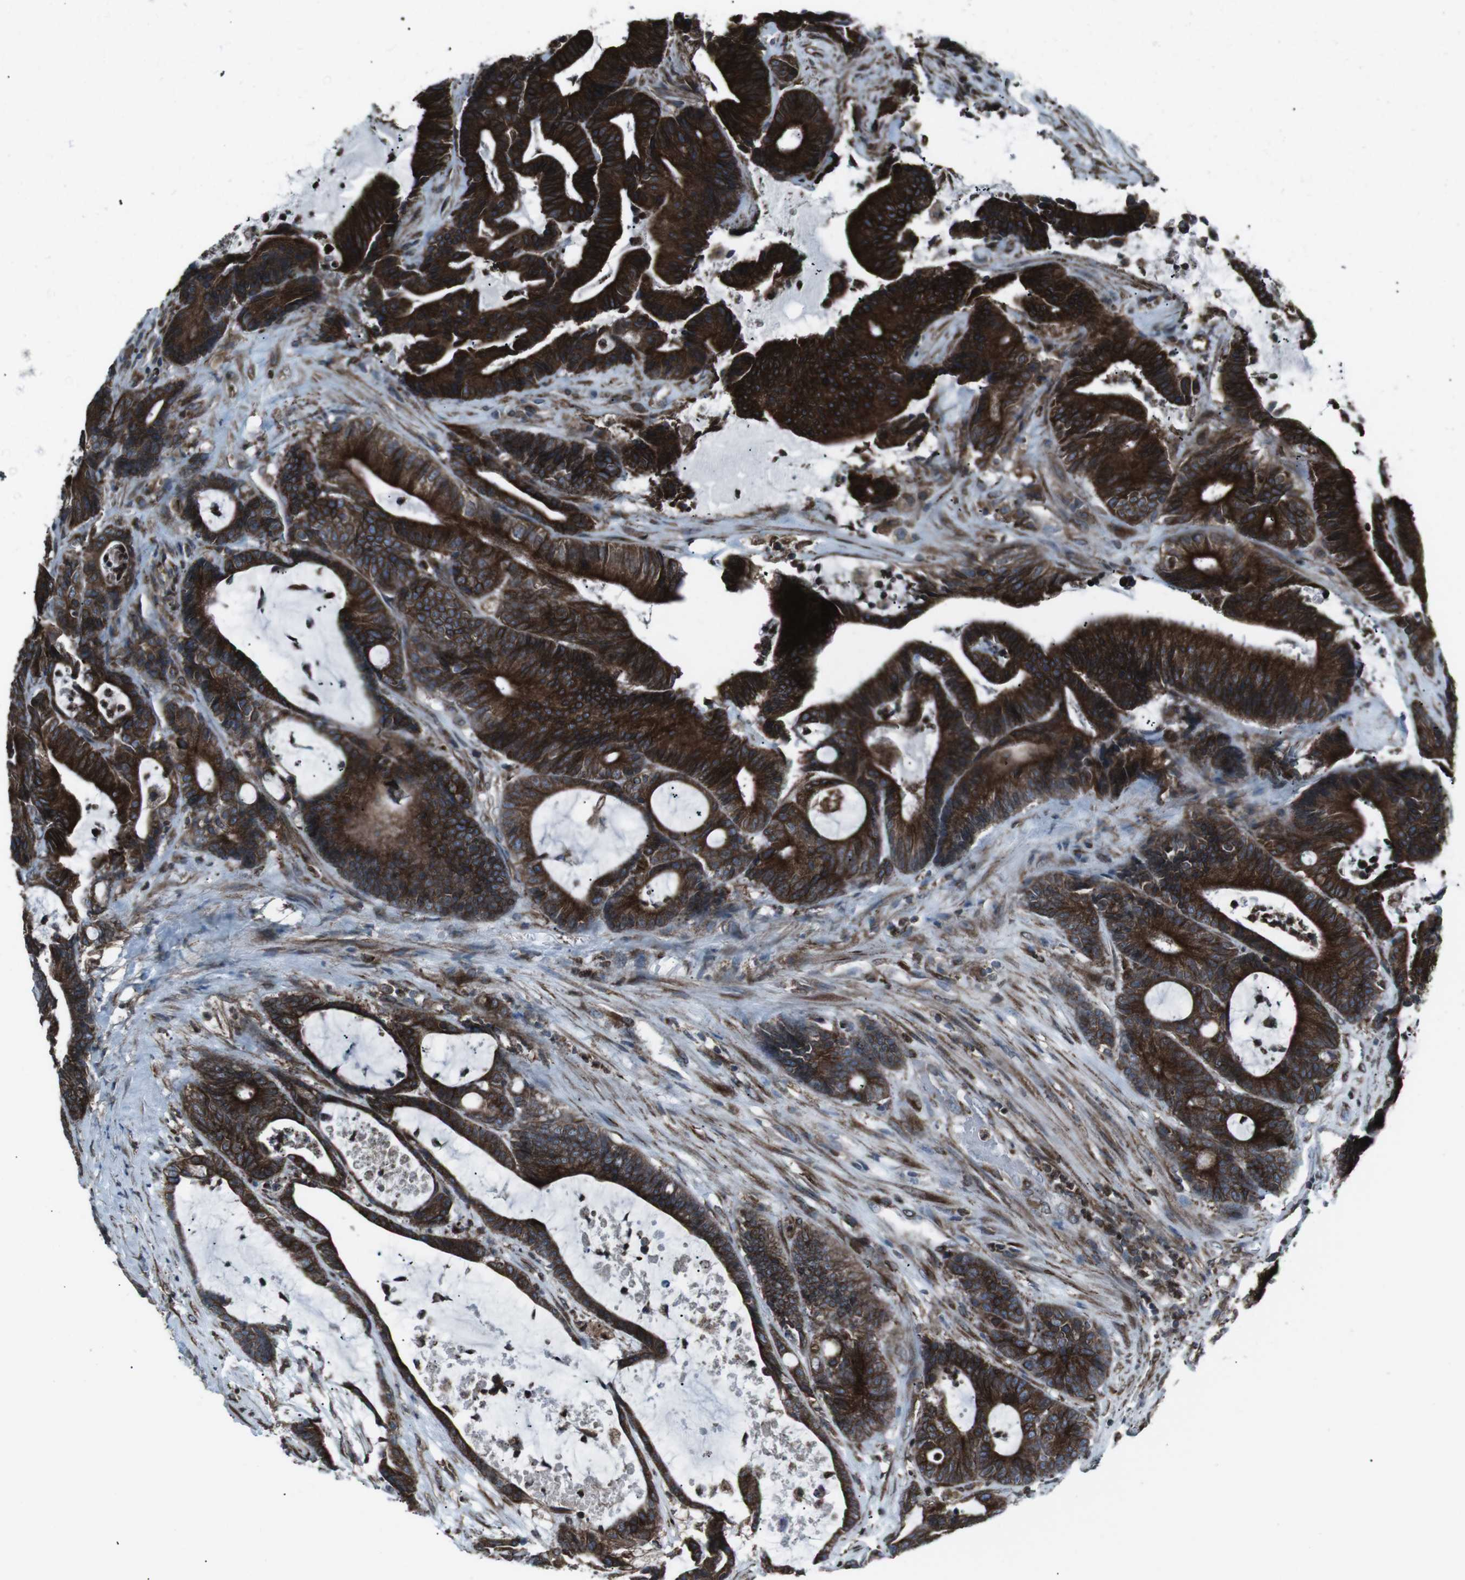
{"staining": {"intensity": "strong", "quantity": ">75%", "location": "cytoplasmic/membranous"}, "tissue": "colorectal cancer", "cell_type": "Tumor cells", "image_type": "cancer", "snomed": [{"axis": "morphology", "description": "Adenocarcinoma, NOS"}, {"axis": "topography", "description": "Colon"}], "caption": "High-magnification brightfield microscopy of colorectal adenocarcinoma stained with DAB (3,3'-diaminobenzidine) (brown) and counterstained with hematoxylin (blue). tumor cells exhibit strong cytoplasmic/membranous positivity is seen in about>75% of cells.", "gene": "LNPK", "patient": {"sex": "female", "age": 84}}